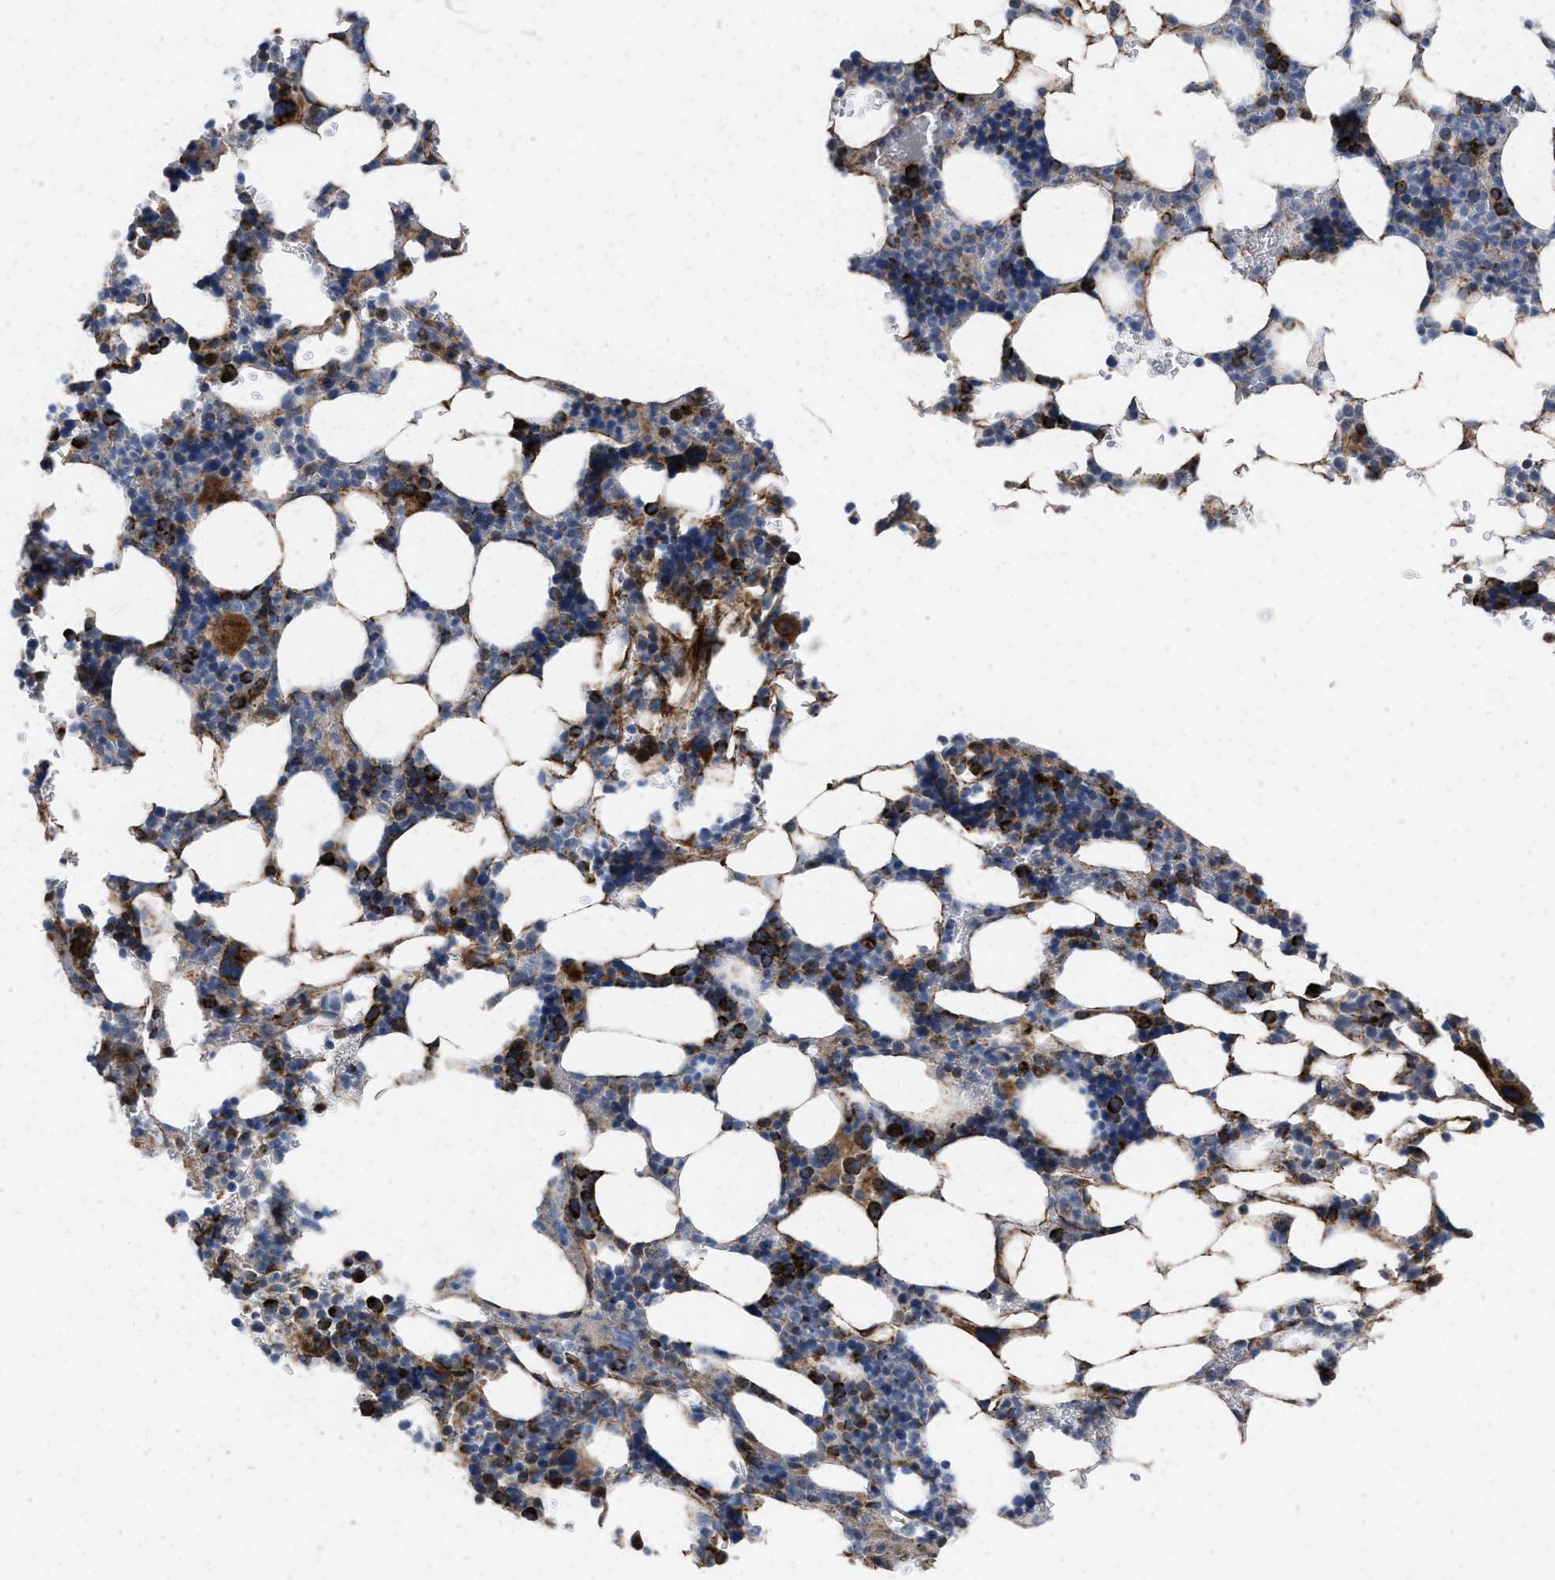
{"staining": {"intensity": "moderate", "quantity": ">75%", "location": "cytoplasmic/membranous"}, "tissue": "bone marrow", "cell_type": "Hematopoietic cells", "image_type": "normal", "snomed": [{"axis": "morphology", "description": "Normal tissue, NOS"}, {"axis": "topography", "description": "Bone marrow"}], "caption": "Immunohistochemical staining of unremarkable bone marrow exhibits moderate cytoplasmic/membranous protein staining in approximately >75% of hematopoietic cells. (DAB IHC with brightfield microscopy, high magnification).", "gene": "AKAP1", "patient": {"sex": "female", "age": 81}}